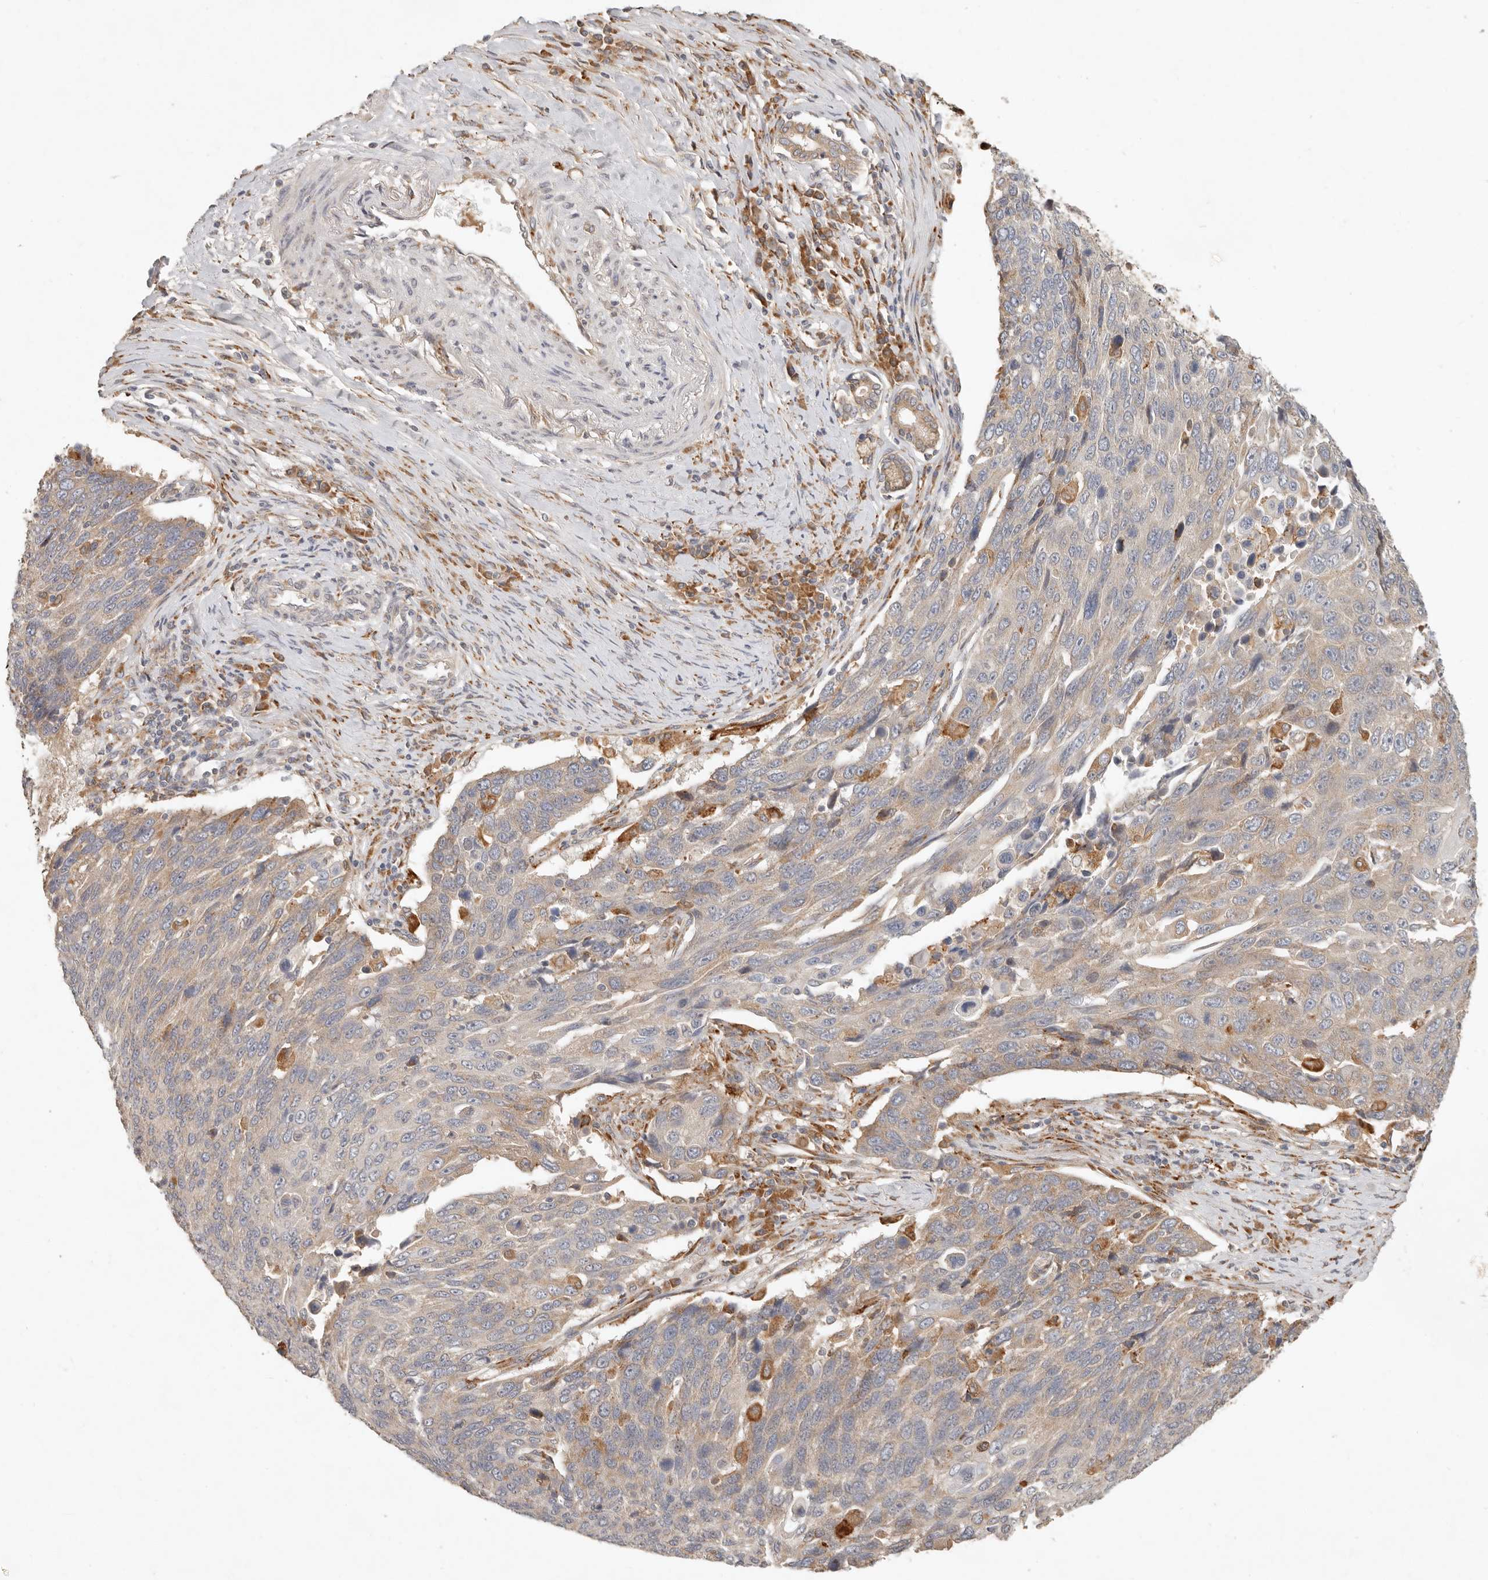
{"staining": {"intensity": "negative", "quantity": "none", "location": "none"}, "tissue": "lung cancer", "cell_type": "Tumor cells", "image_type": "cancer", "snomed": [{"axis": "morphology", "description": "Squamous cell carcinoma, NOS"}, {"axis": "topography", "description": "Lung"}], "caption": "IHC photomicrograph of neoplastic tissue: lung cancer stained with DAB demonstrates no significant protein expression in tumor cells.", "gene": "ARHGEF10L", "patient": {"sex": "male", "age": 66}}